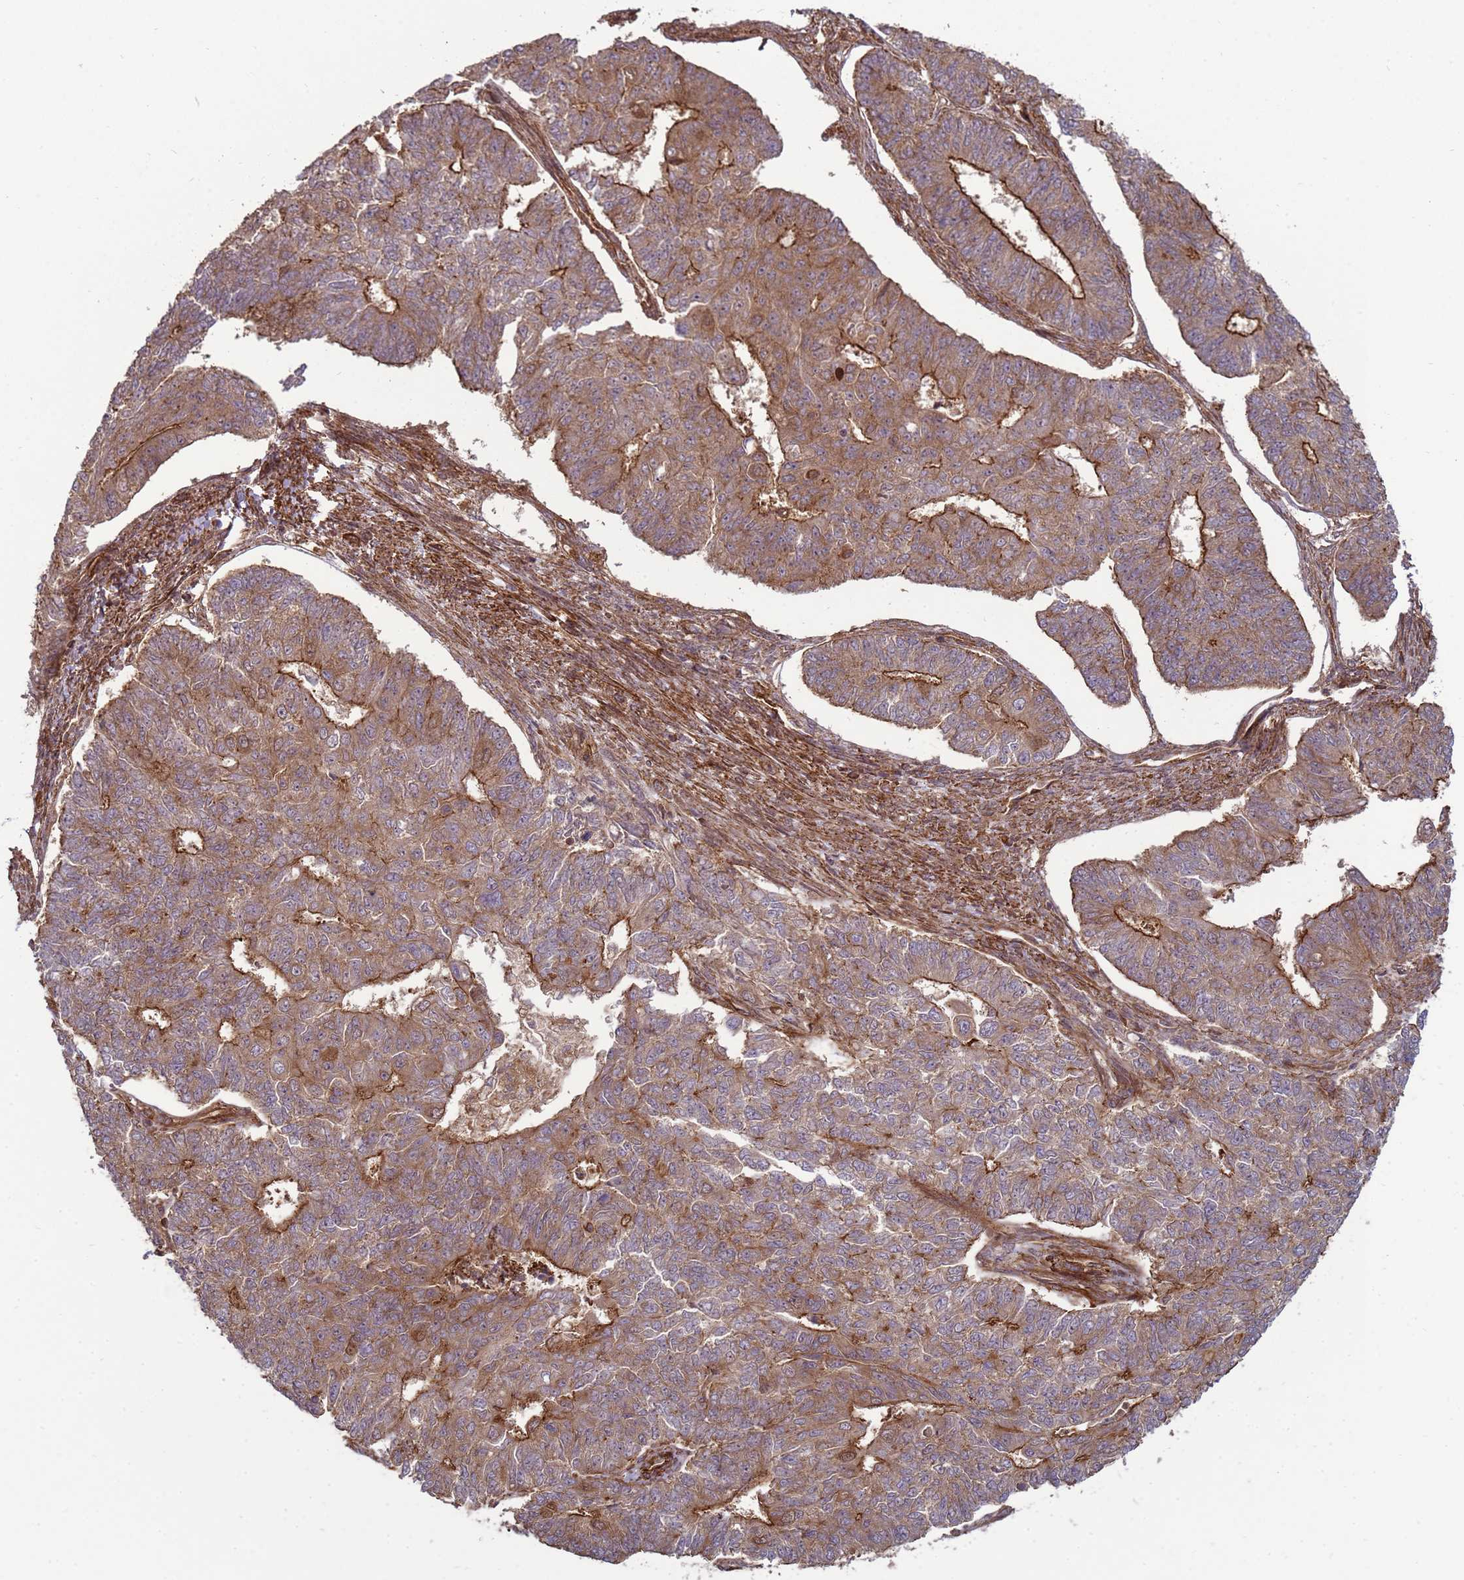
{"staining": {"intensity": "moderate", "quantity": ">75%", "location": "cytoplasmic/membranous"}, "tissue": "endometrial cancer", "cell_type": "Tumor cells", "image_type": "cancer", "snomed": [{"axis": "morphology", "description": "Adenocarcinoma, NOS"}, {"axis": "topography", "description": "Endometrium"}], "caption": "This micrograph displays endometrial cancer stained with immunohistochemistry (IHC) to label a protein in brown. The cytoplasmic/membranous of tumor cells show moderate positivity for the protein. Nuclei are counter-stained blue.", "gene": "CNOT1", "patient": {"sex": "female", "age": 32}}